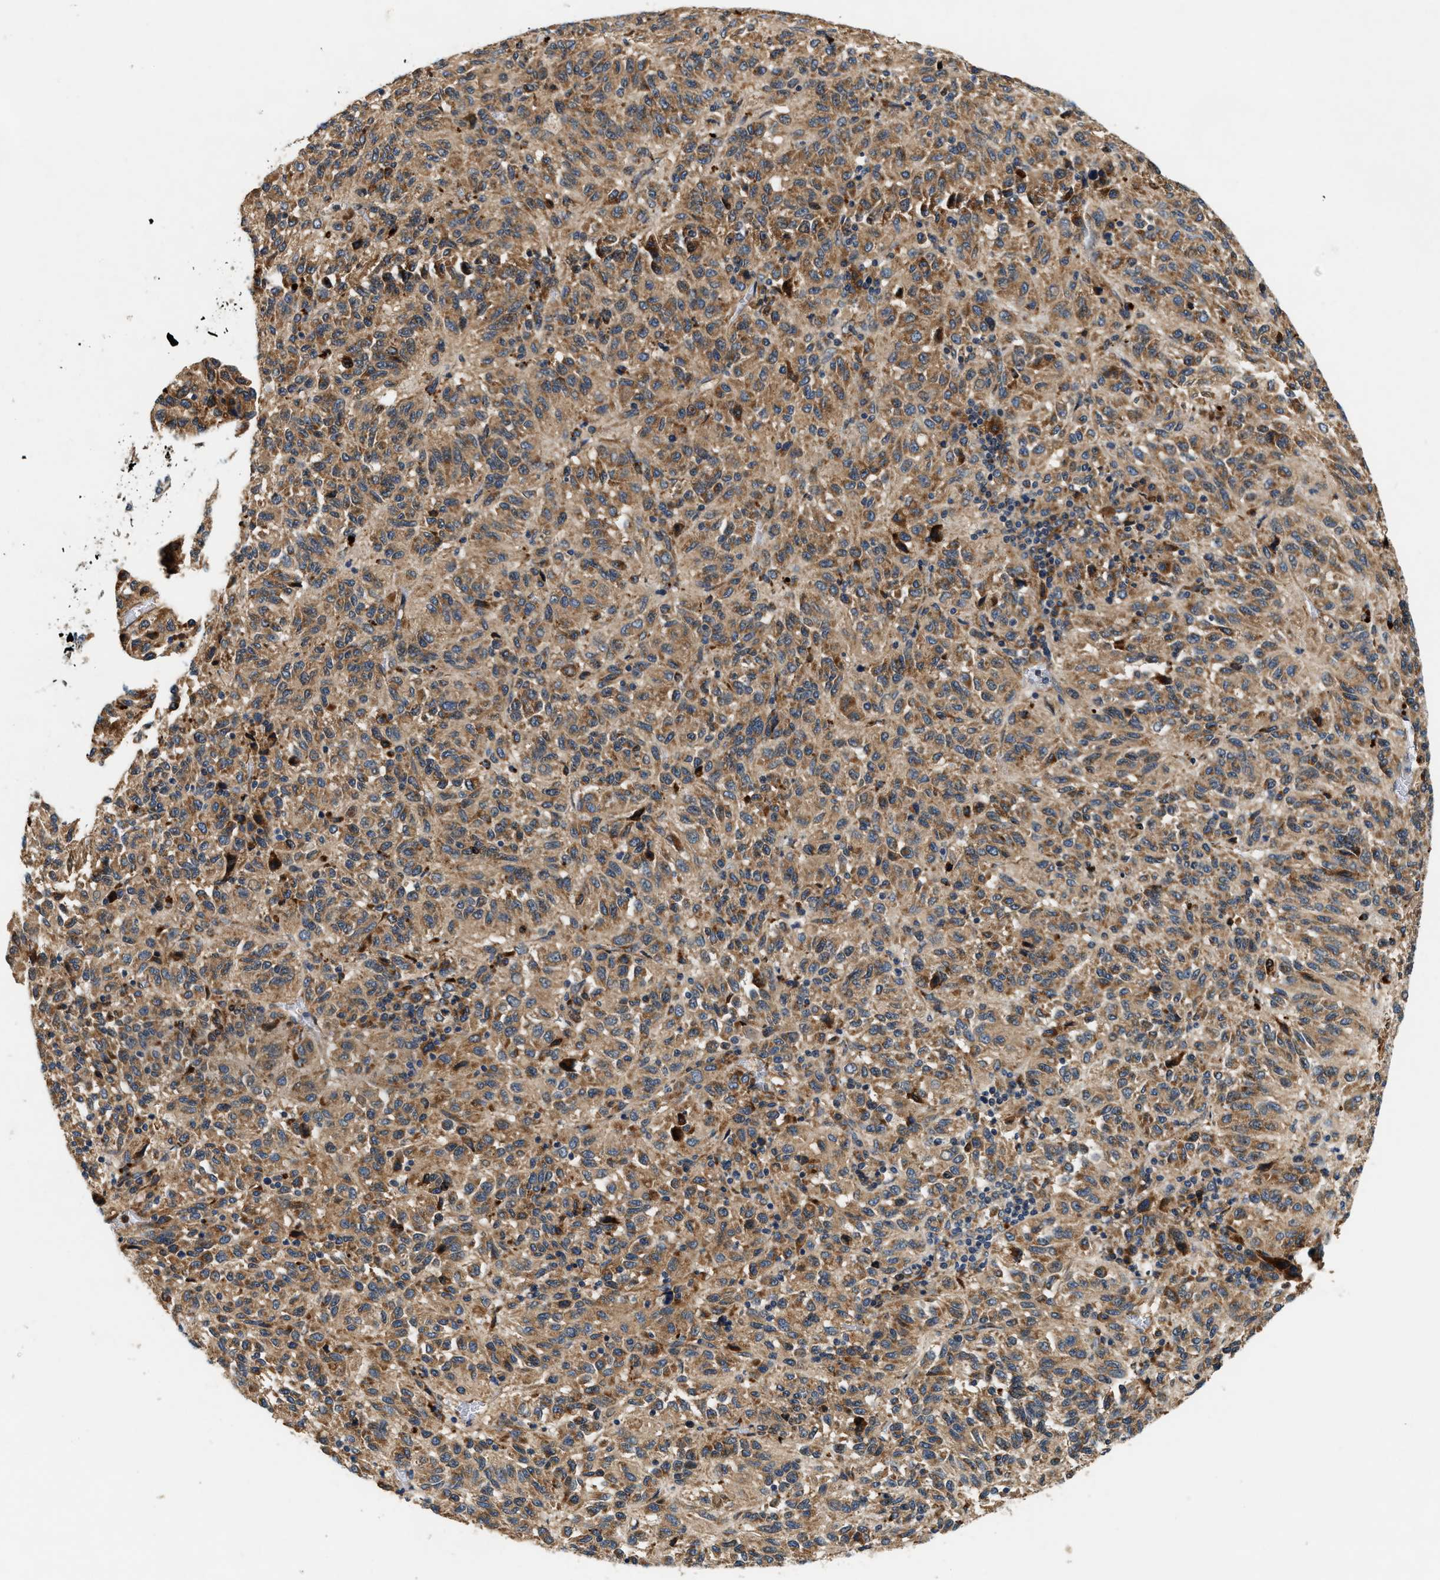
{"staining": {"intensity": "moderate", "quantity": ">75%", "location": "cytoplasmic/membranous"}, "tissue": "melanoma", "cell_type": "Tumor cells", "image_type": "cancer", "snomed": [{"axis": "morphology", "description": "Malignant melanoma, Metastatic site"}, {"axis": "topography", "description": "Lung"}], "caption": "Melanoma stained with a protein marker reveals moderate staining in tumor cells.", "gene": "DUSP10", "patient": {"sex": "male", "age": 64}}